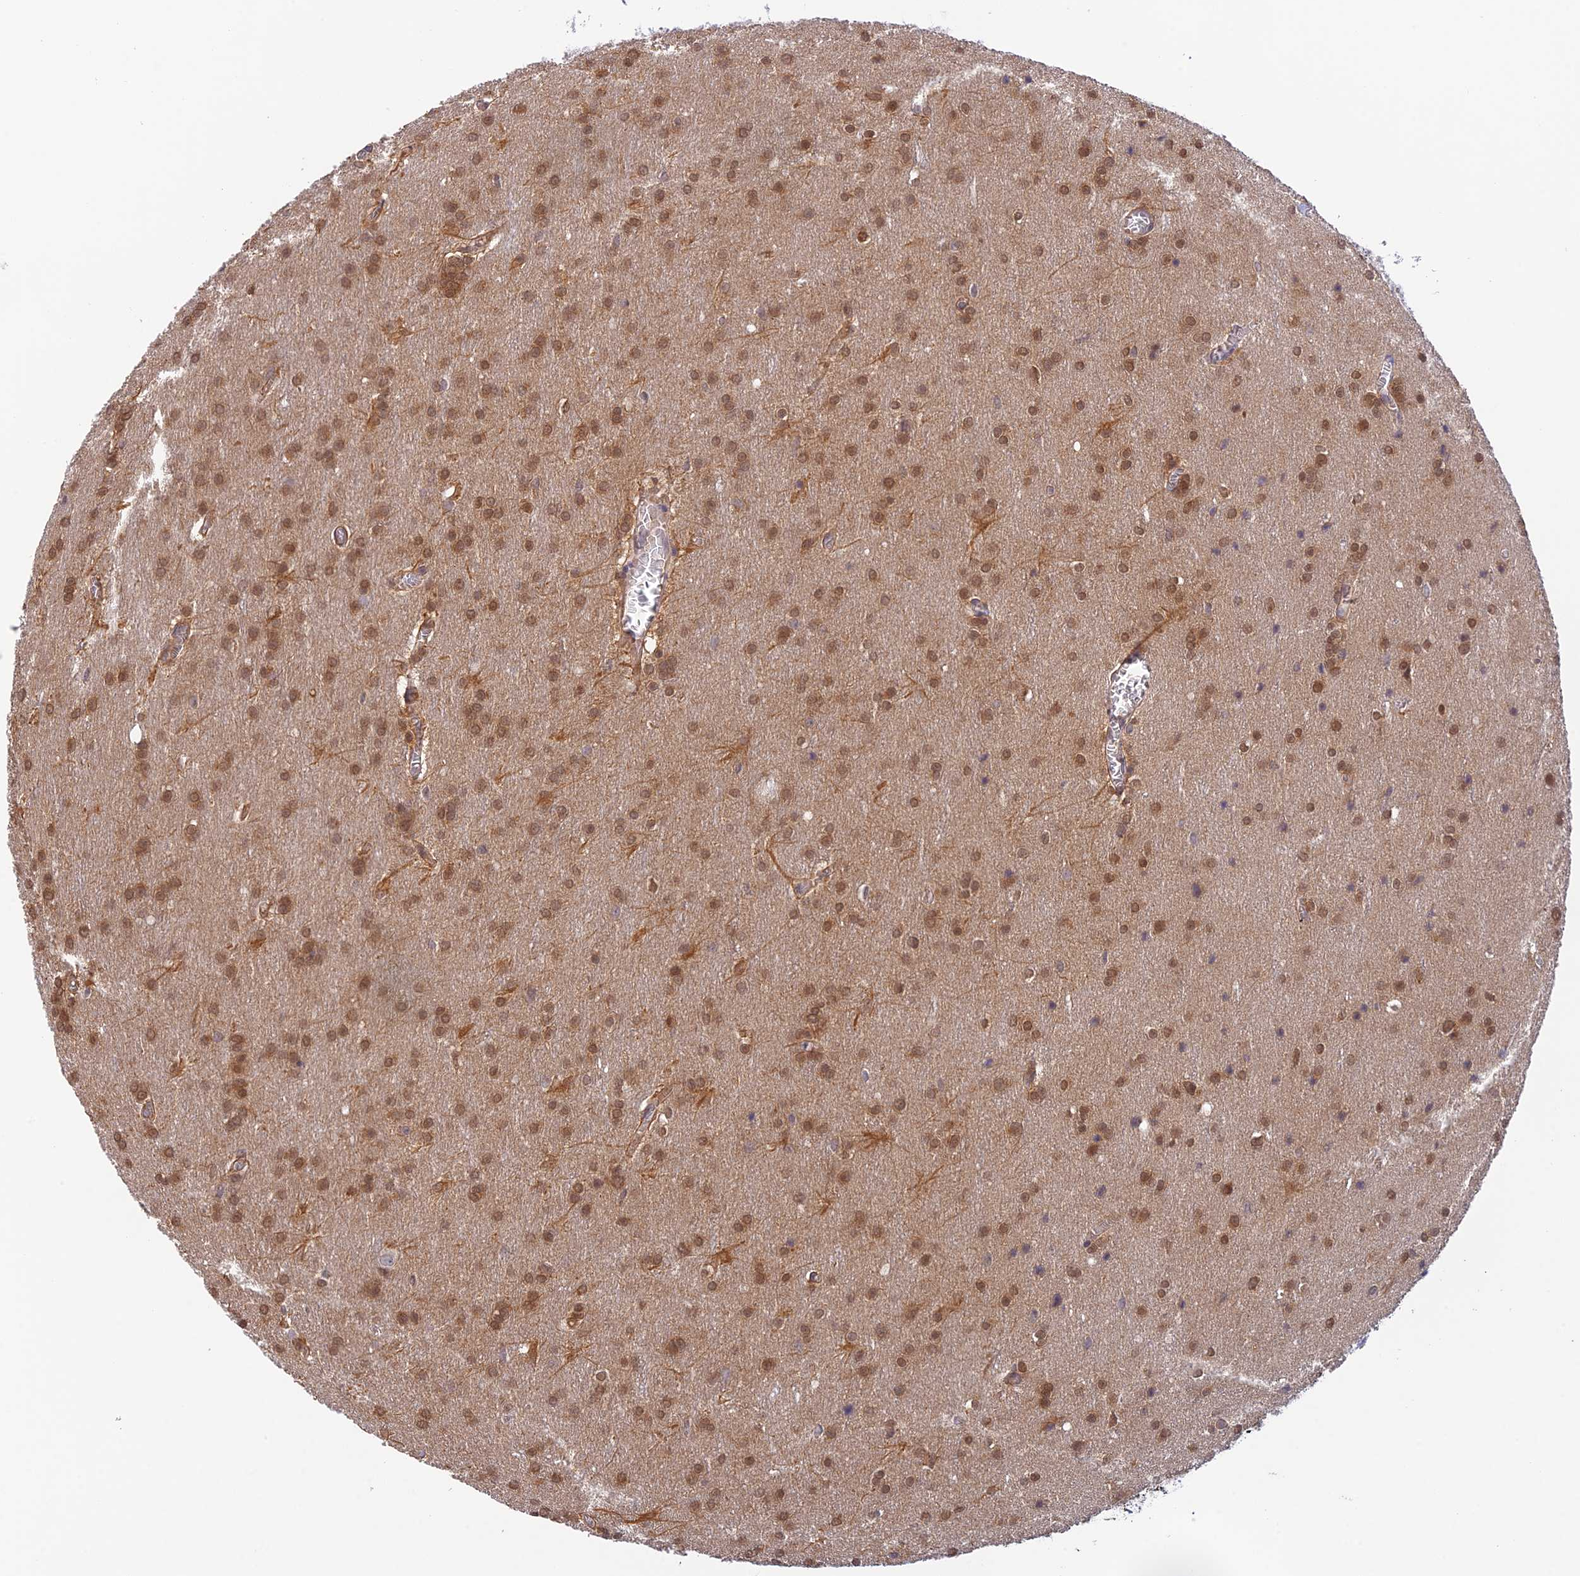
{"staining": {"intensity": "moderate", "quantity": ">75%", "location": "nuclear"}, "tissue": "glioma", "cell_type": "Tumor cells", "image_type": "cancer", "snomed": [{"axis": "morphology", "description": "Glioma, malignant, Low grade"}, {"axis": "topography", "description": "Brain"}], "caption": "Tumor cells display medium levels of moderate nuclear positivity in approximately >75% of cells in glioma.", "gene": "HDHD2", "patient": {"sex": "female", "age": 32}}